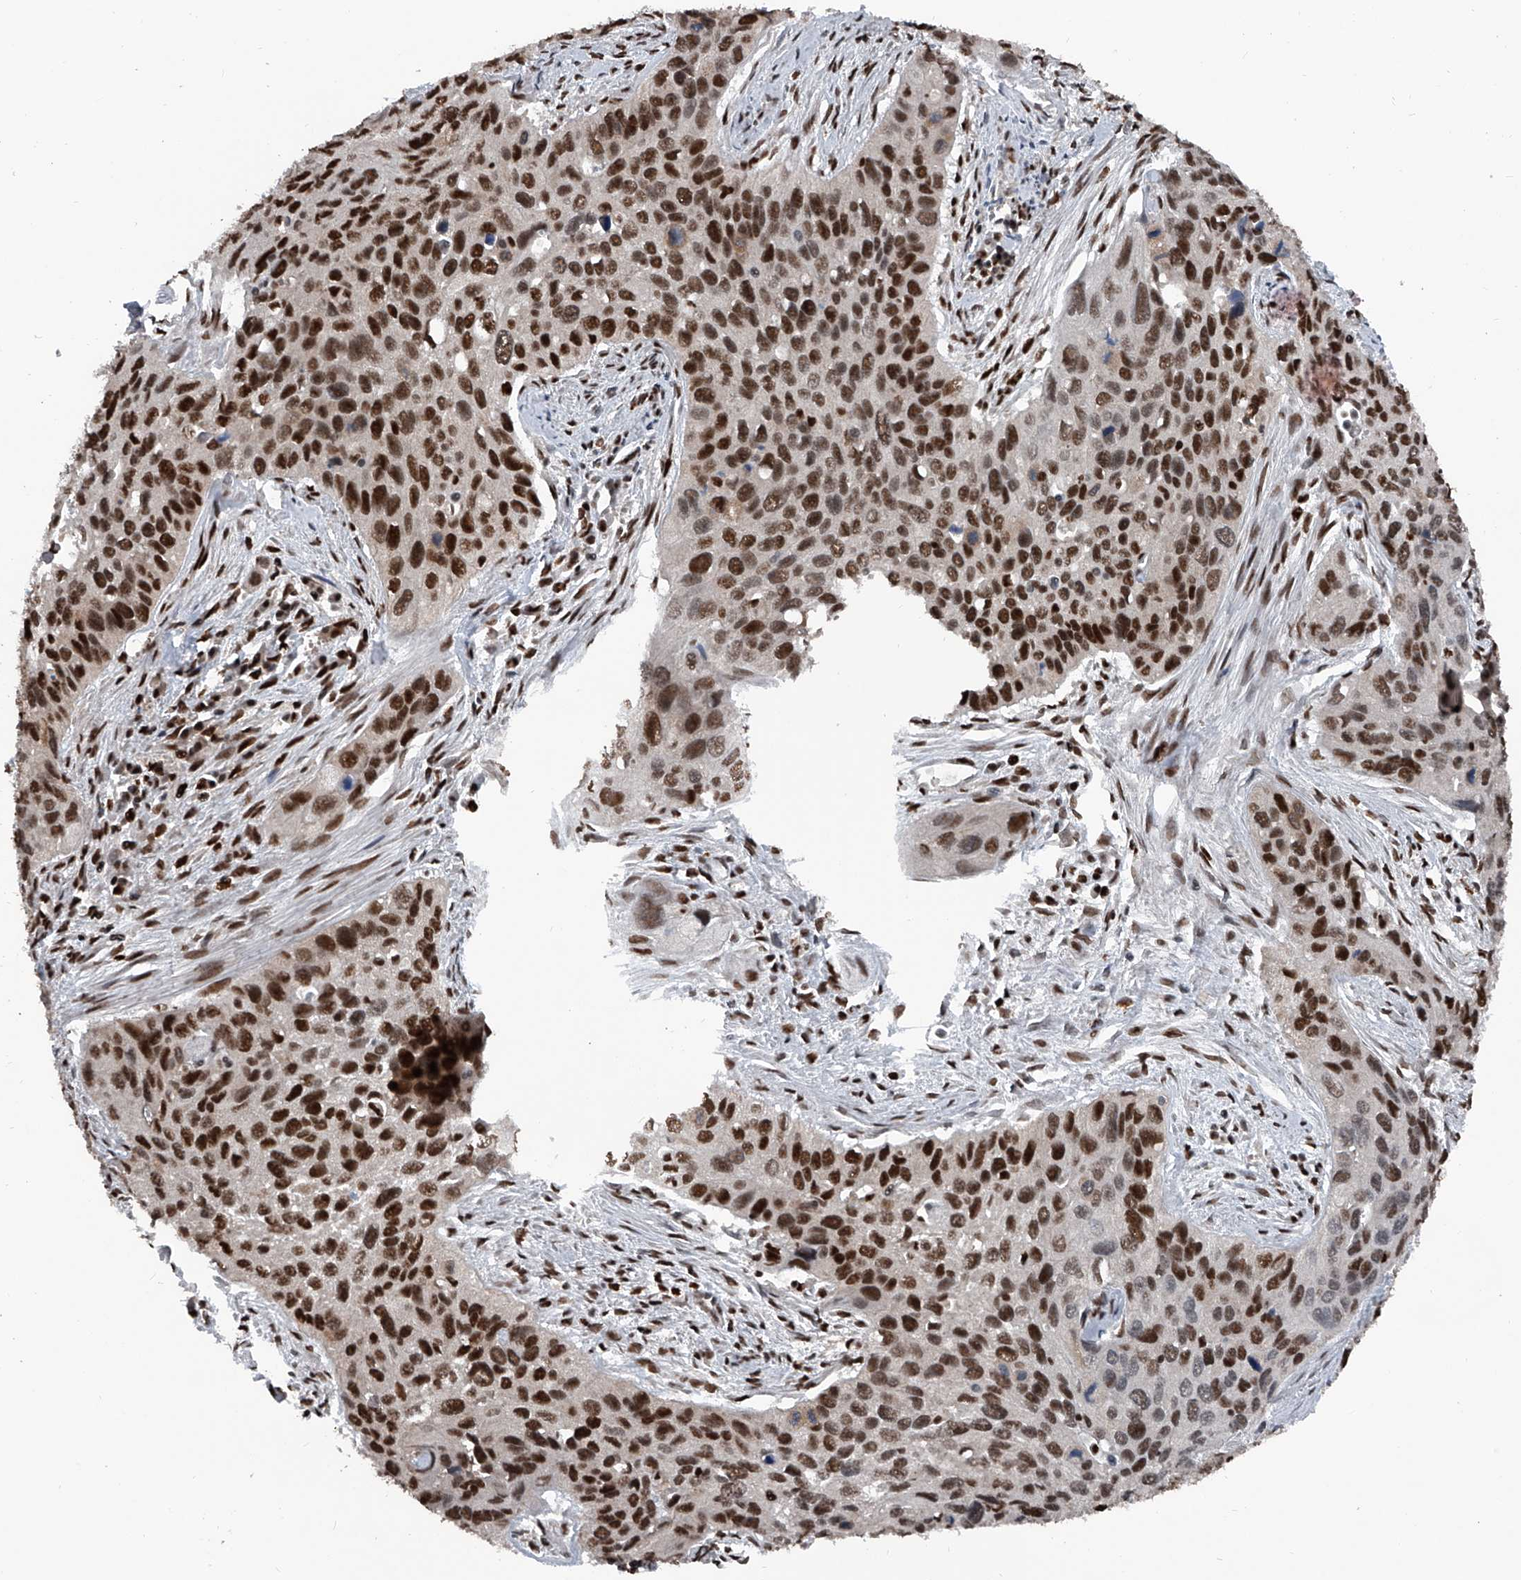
{"staining": {"intensity": "strong", "quantity": ">75%", "location": "nuclear"}, "tissue": "cervical cancer", "cell_type": "Tumor cells", "image_type": "cancer", "snomed": [{"axis": "morphology", "description": "Squamous cell carcinoma, NOS"}, {"axis": "topography", "description": "Cervix"}], "caption": "DAB immunohistochemical staining of human squamous cell carcinoma (cervical) demonstrates strong nuclear protein expression in approximately >75% of tumor cells.", "gene": "FKBP5", "patient": {"sex": "female", "age": 55}}